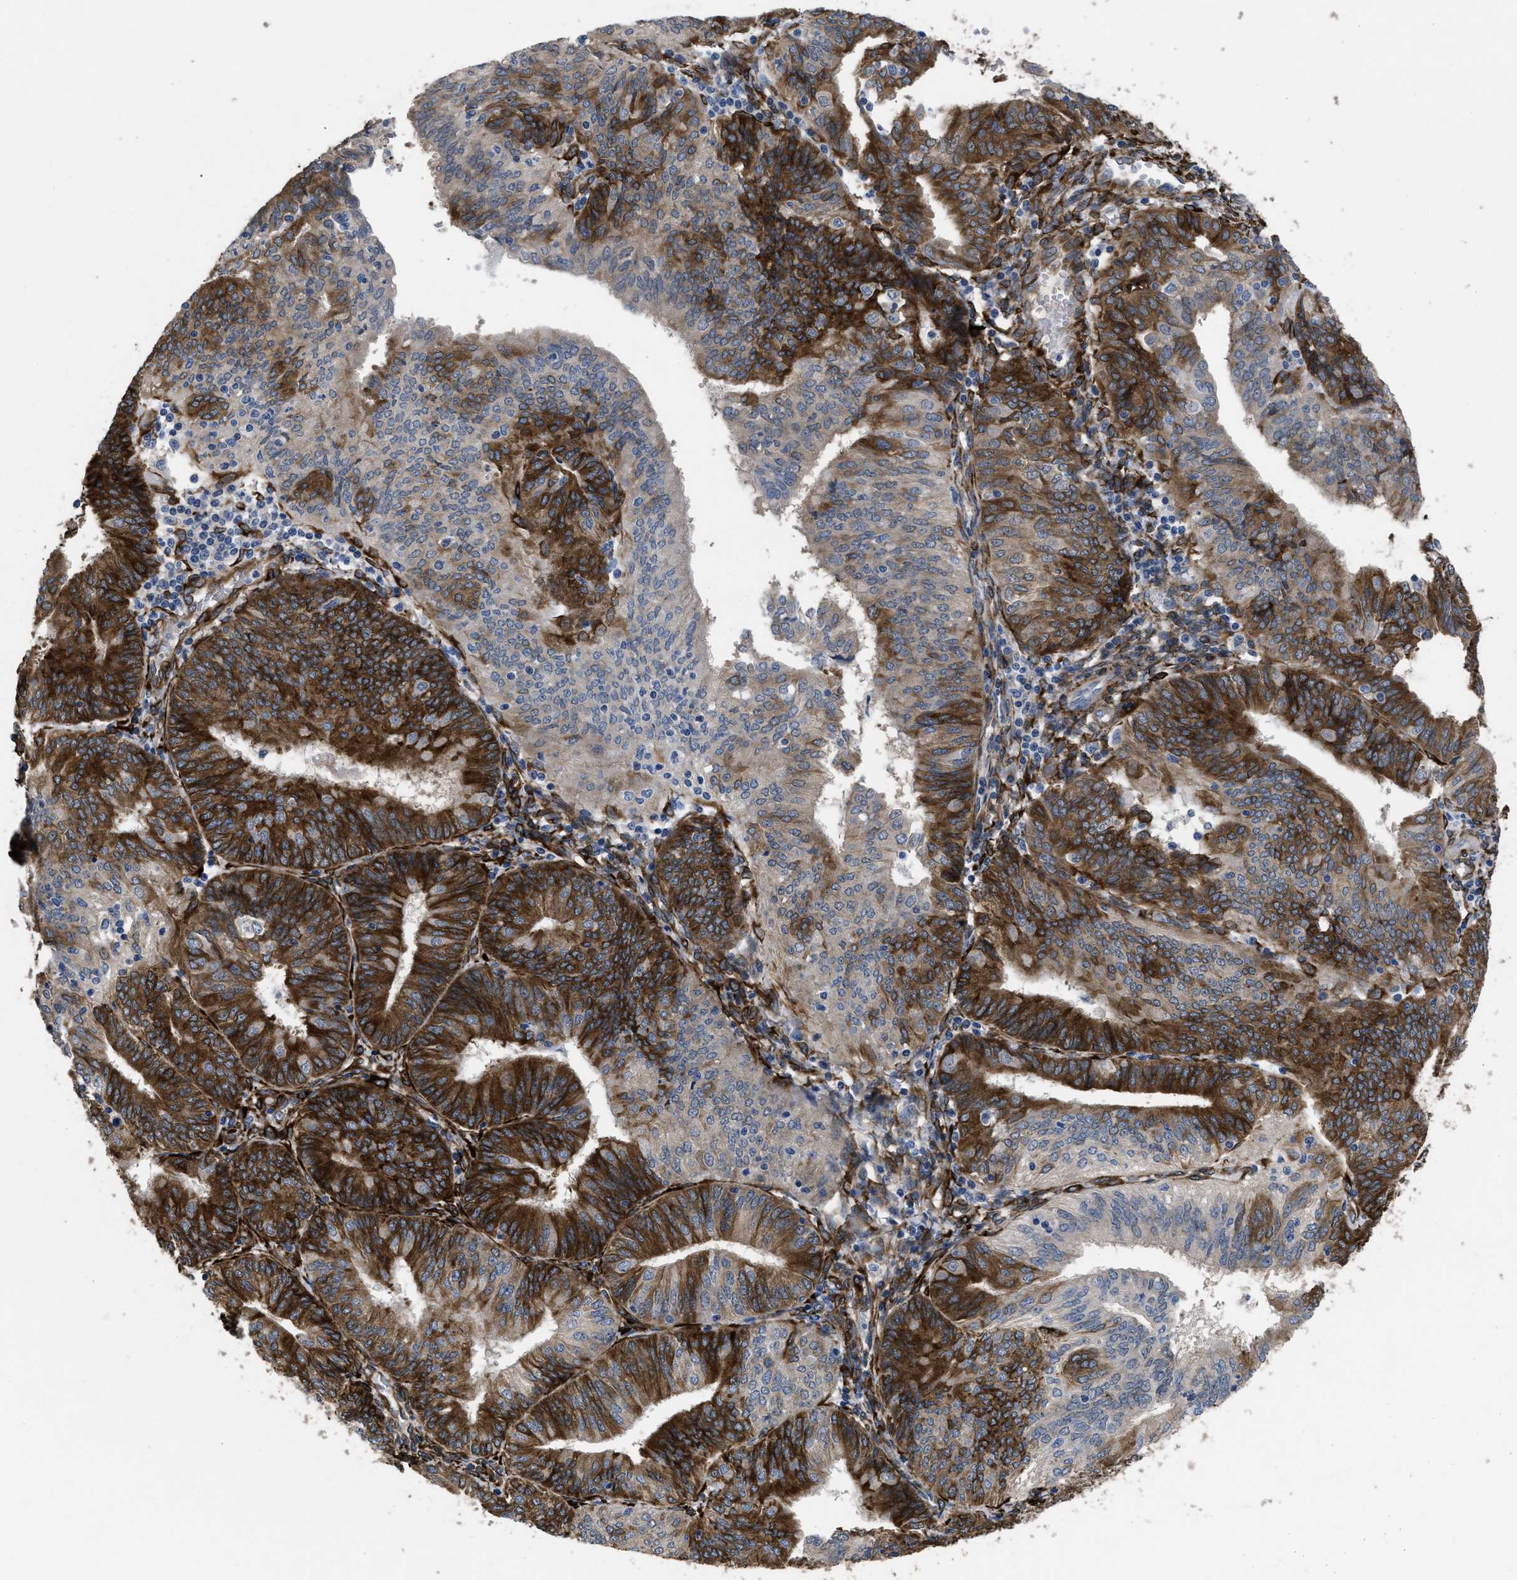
{"staining": {"intensity": "strong", "quantity": "25%-75%", "location": "cytoplasmic/membranous"}, "tissue": "endometrial cancer", "cell_type": "Tumor cells", "image_type": "cancer", "snomed": [{"axis": "morphology", "description": "Adenocarcinoma, NOS"}, {"axis": "topography", "description": "Endometrium"}], "caption": "Protein staining of adenocarcinoma (endometrial) tissue demonstrates strong cytoplasmic/membranous positivity in about 25%-75% of tumor cells.", "gene": "SQLE", "patient": {"sex": "female", "age": 58}}